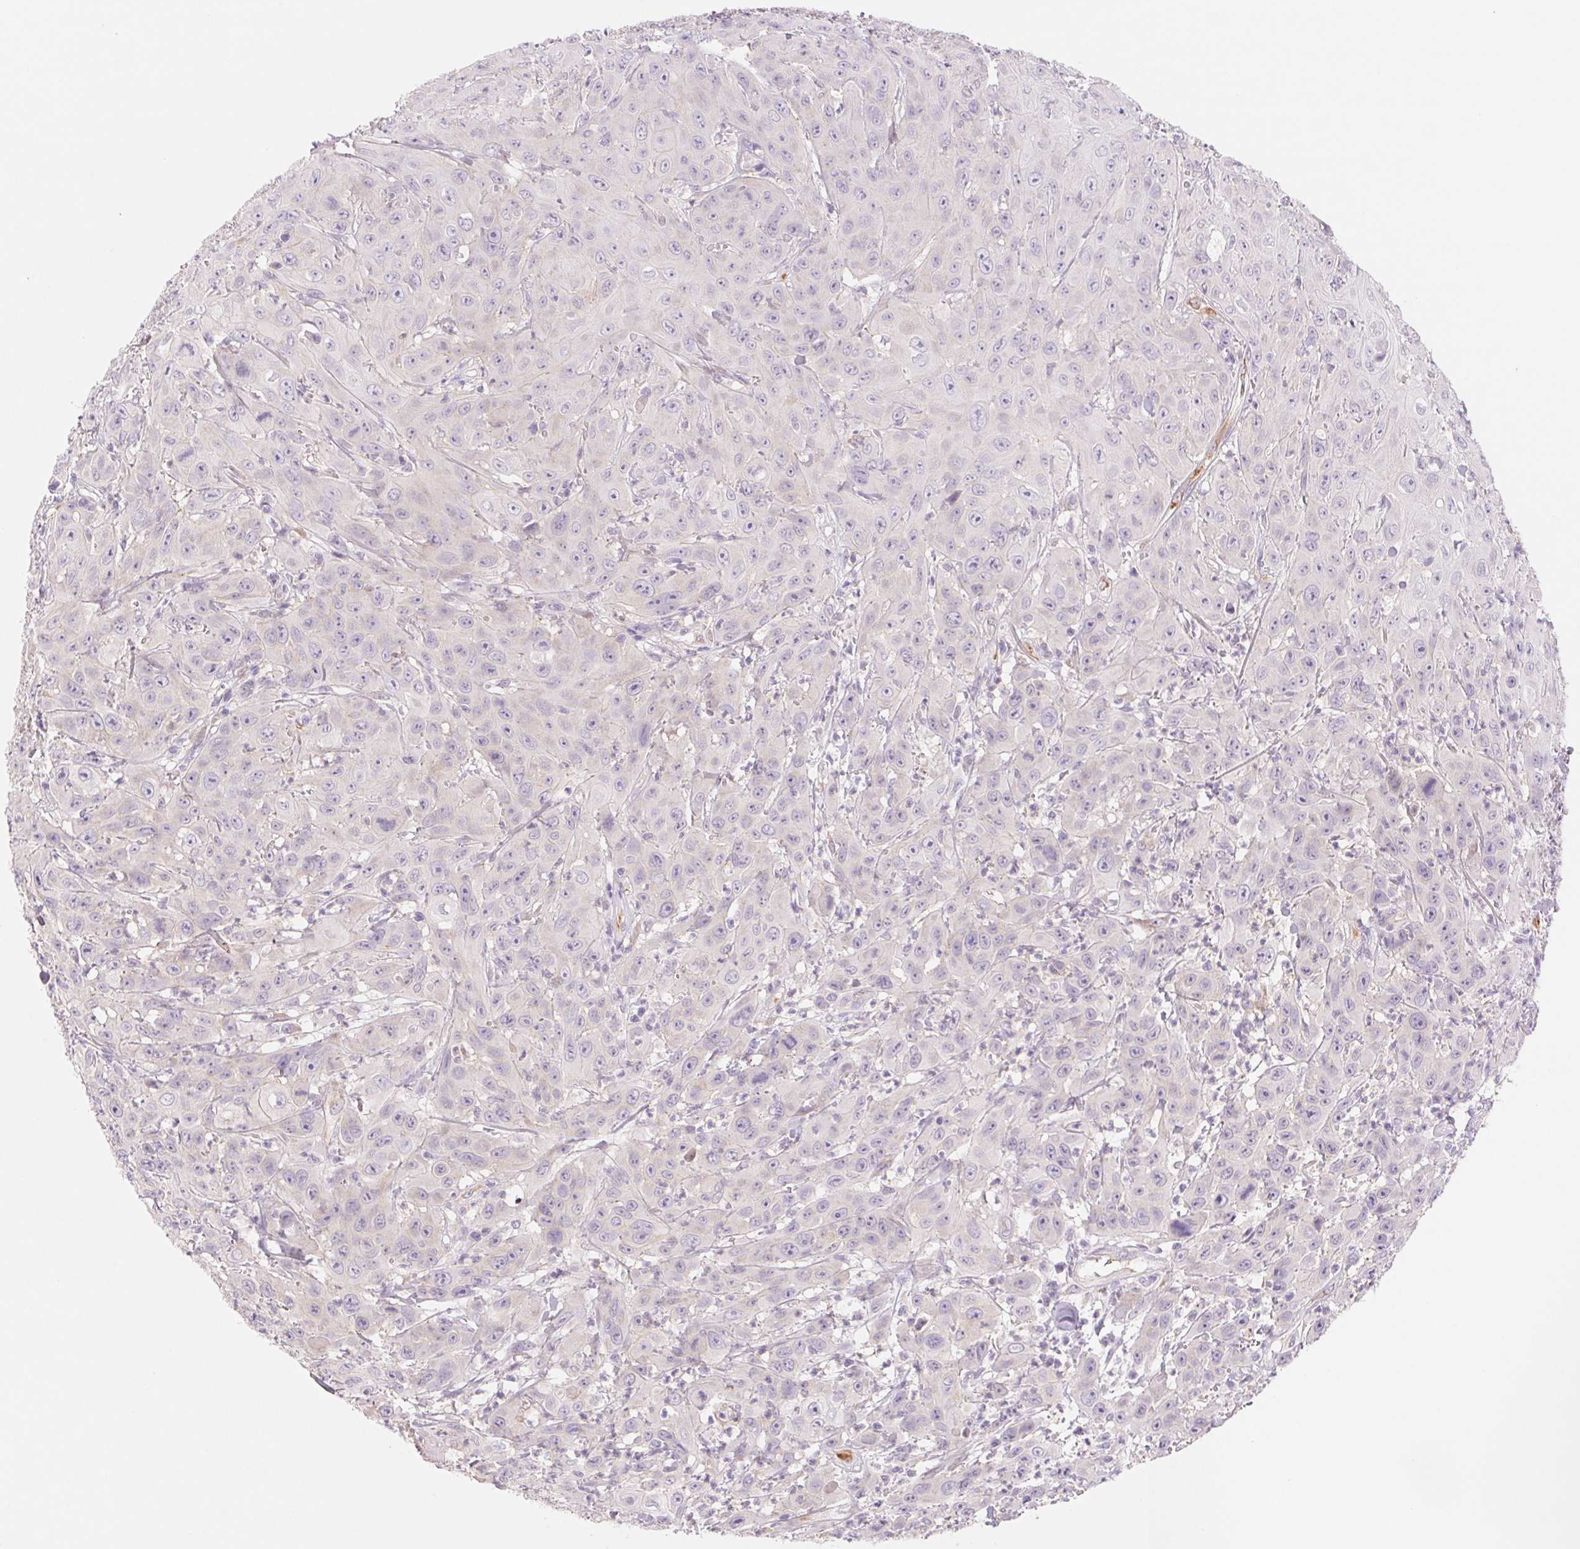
{"staining": {"intensity": "negative", "quantity": "none", "location": "none"}, "tissue": "head and neck cancer", "cell_type": "Tumor cells", "image_type": "cancer", "snomed": [{"axis": "morphology", "description": "Squamous cell carcinoma, NOS"}, {"axis": "topography", "description": "Skin"}, {"axis": "topography", "description": "Head-Neck"}], "caption": "Micrograph shows no significant protein staining in tumor cells of head and neck cancer (squamous cell carcinoma).", "gene": "IGFL3", "patient": {"sex": "male", "age": 80}}